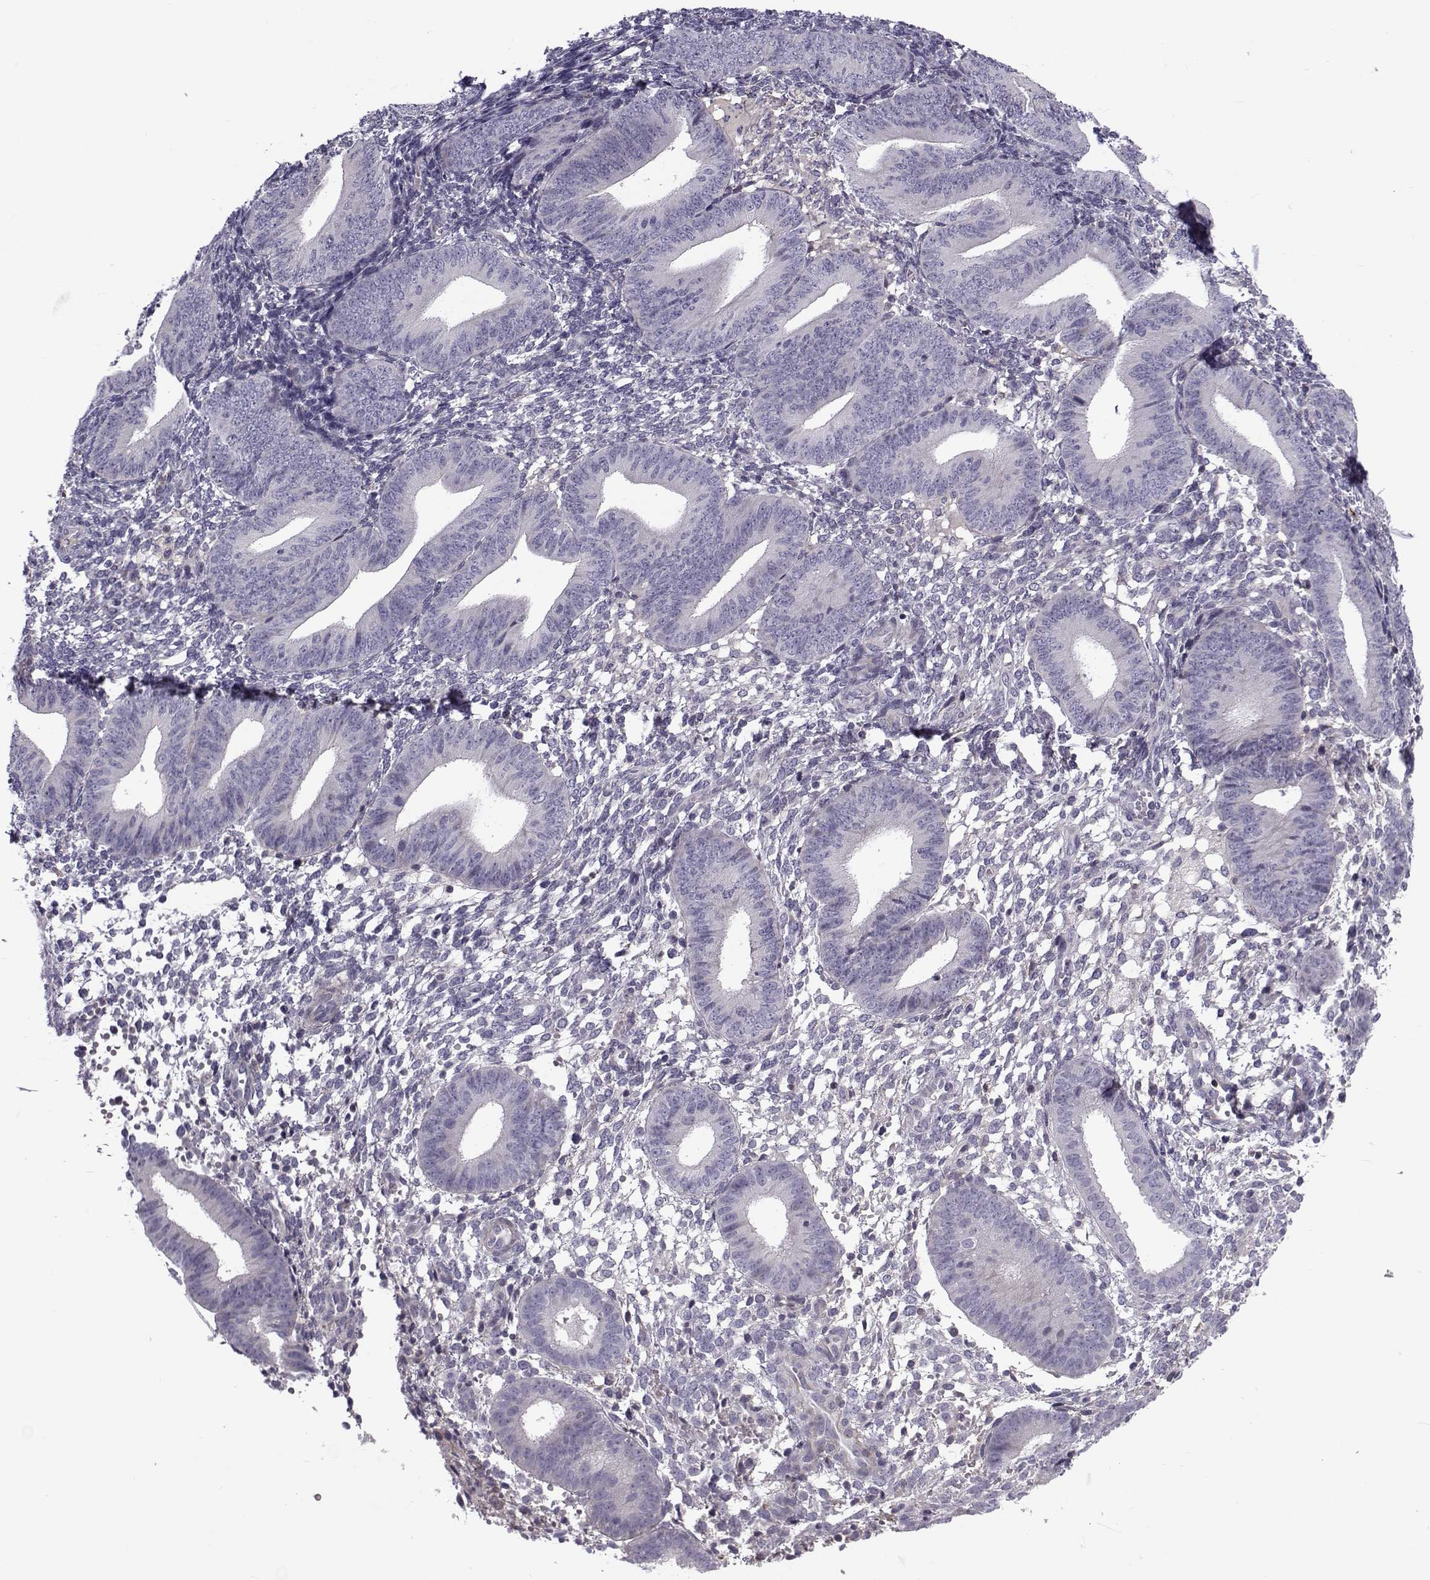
{"staining": {"intensity": "negative", "quantity": "none", "location": "none"}, "tissue": "endometrium", "cell_type": "Cells in endometrial stroma", "image_type": "normal", "snomed": [{"axis": "morphology", "description": "Normal tissue, NOS"}, {"axis": "topography", "description": "Endometrium"}], "caption": "Protein analysis of normal endometrium shows no significant expression in cells in endometrial stroma.", "gene": "LRRC27", "patient": {"sex": "female", "age": 39}}